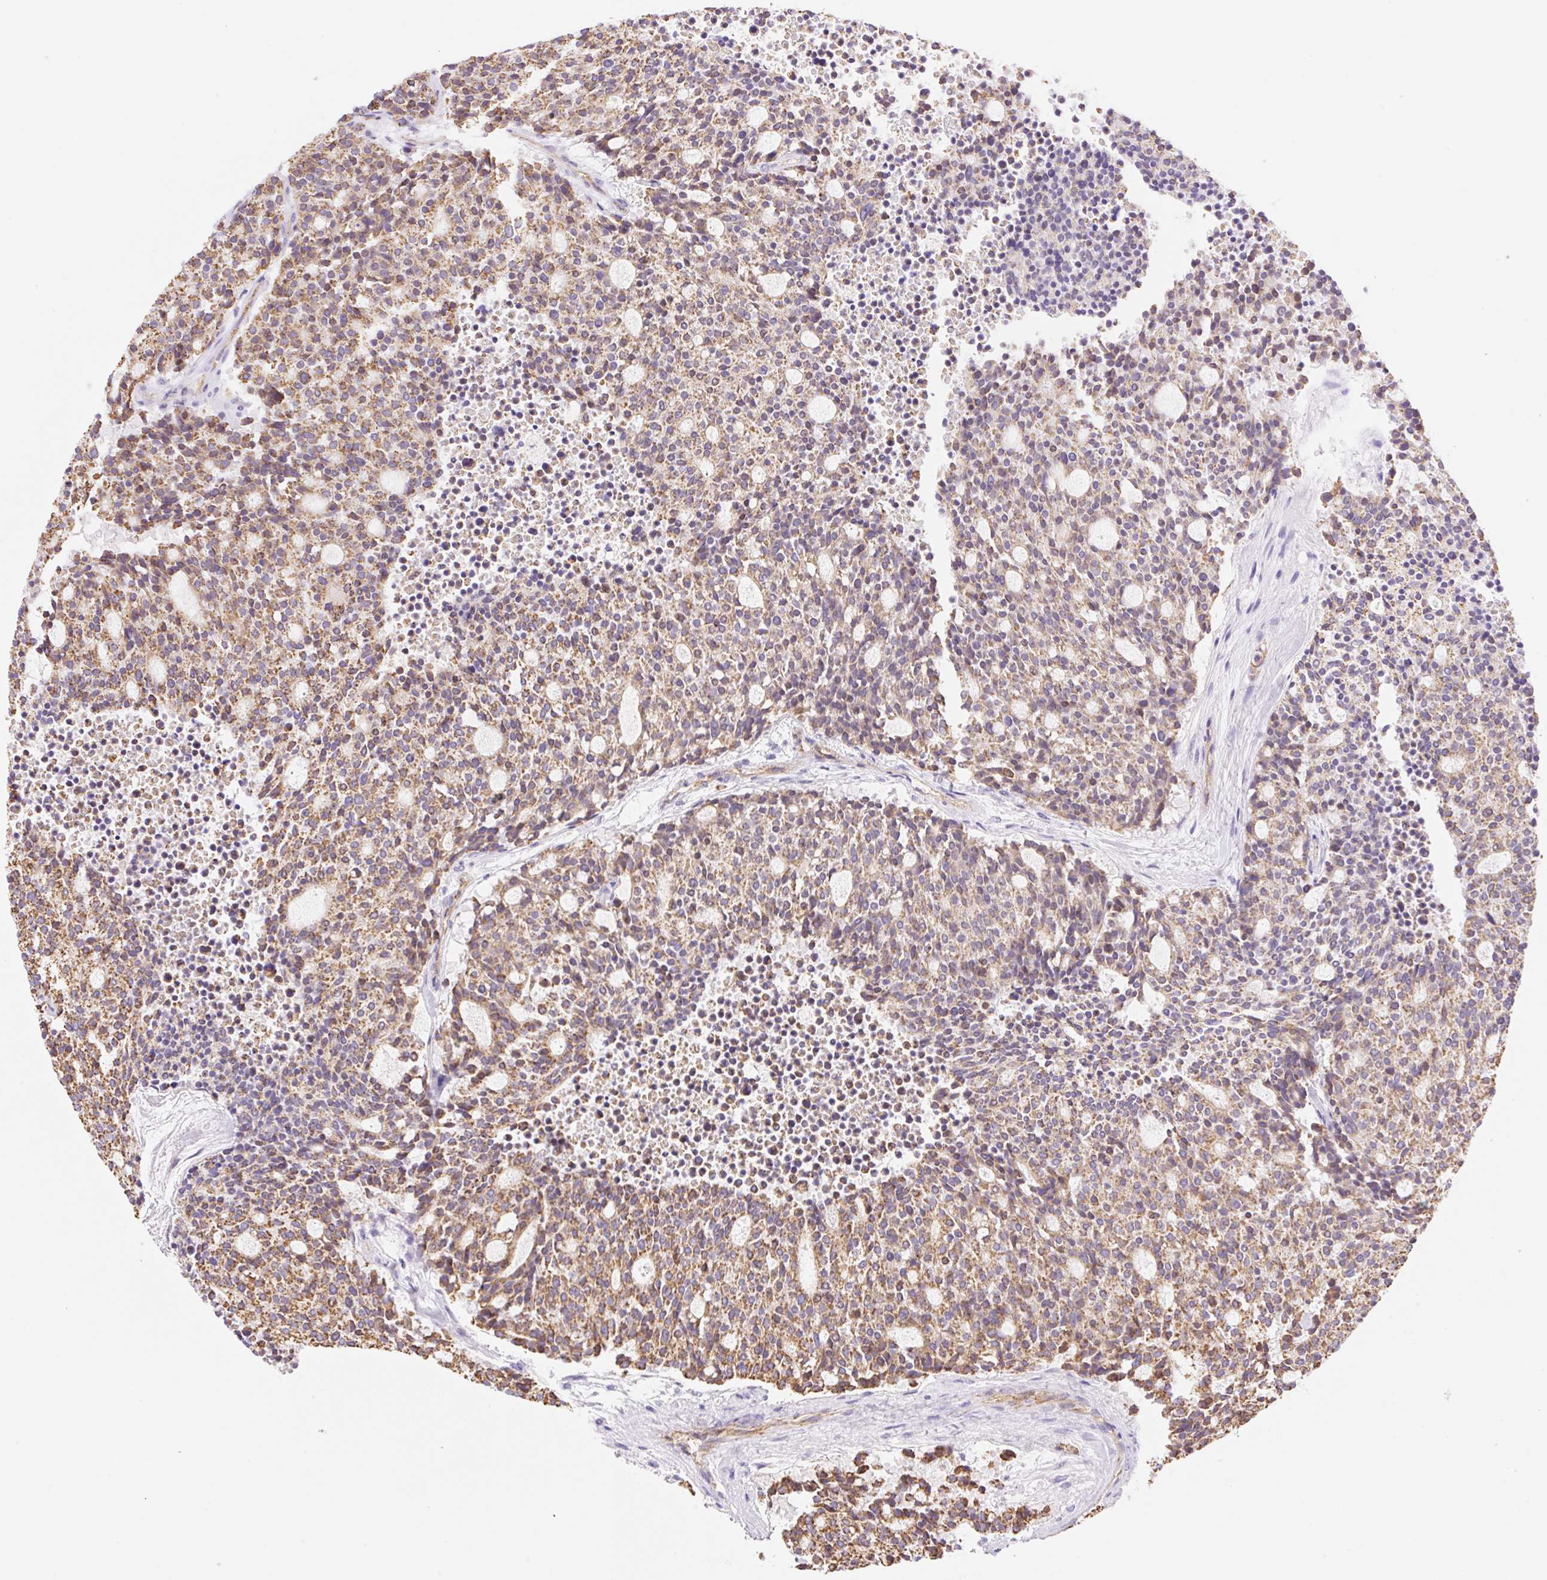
{"staining": {"intensity": "moderate", "quantity": "25%-75%", "location": "cytoplasmic/membranous"}, "tissue": "carcinoid", "cell_type": "Tumor cells", "image_type": "cancer", "snomed": [{"axis": "morphology", "description": "Carcinoid, malignant, NOS"}, {"axis": "topography", "description": "Pancreas"}], "caption": "Protein expression analysis of human carcinoid (malignant) reveals moderate cytoplasmic/membranous staining in about 25%-75% of tumor cells. Nuclei are stained in blue.", "gene": "ESAM", "patient": {"sex": "female", "age": 54}}